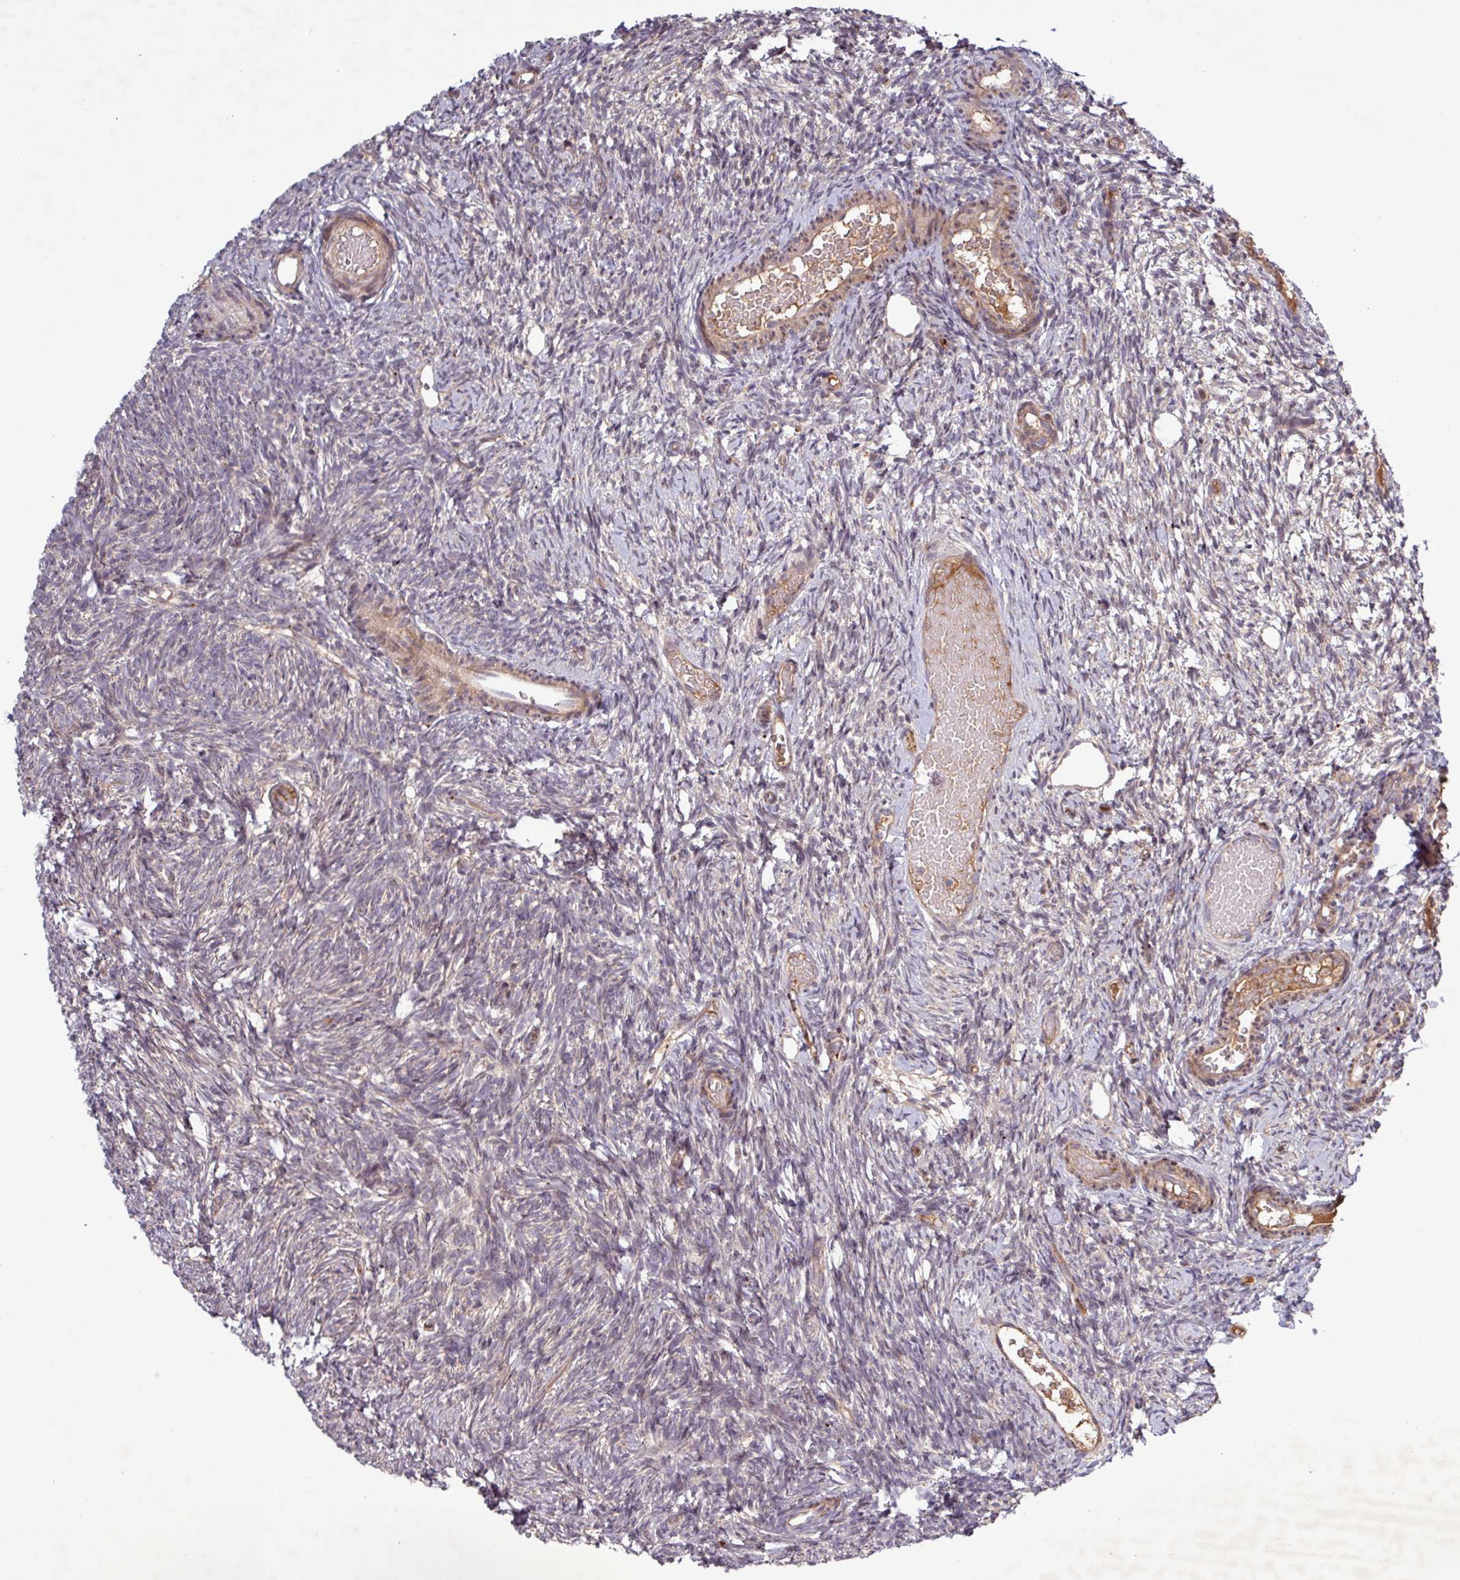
{"staining": {"intensity": "moderate", "quantity": ">75%", "location": "cytoplasmic/membranous"}, "tissue": "ovary", "cell_type": "Follicle cells", "image_type": "normal", "snomed": [{"axis": "morphology", "description": "Normal tissue, NOS"}, {"axis": "topography", "description": "Ovary"}], "caption": "The image exhibits staining of unremarkable ovary, revealing moderate cytoplasmic/membranous protein staining (brown color) within follicle cells. (DAB = brown stain, brightfield microscopy at high magnification).", "gene": "TNFSF12", "patient": {"sex": "female", "age": 39}}